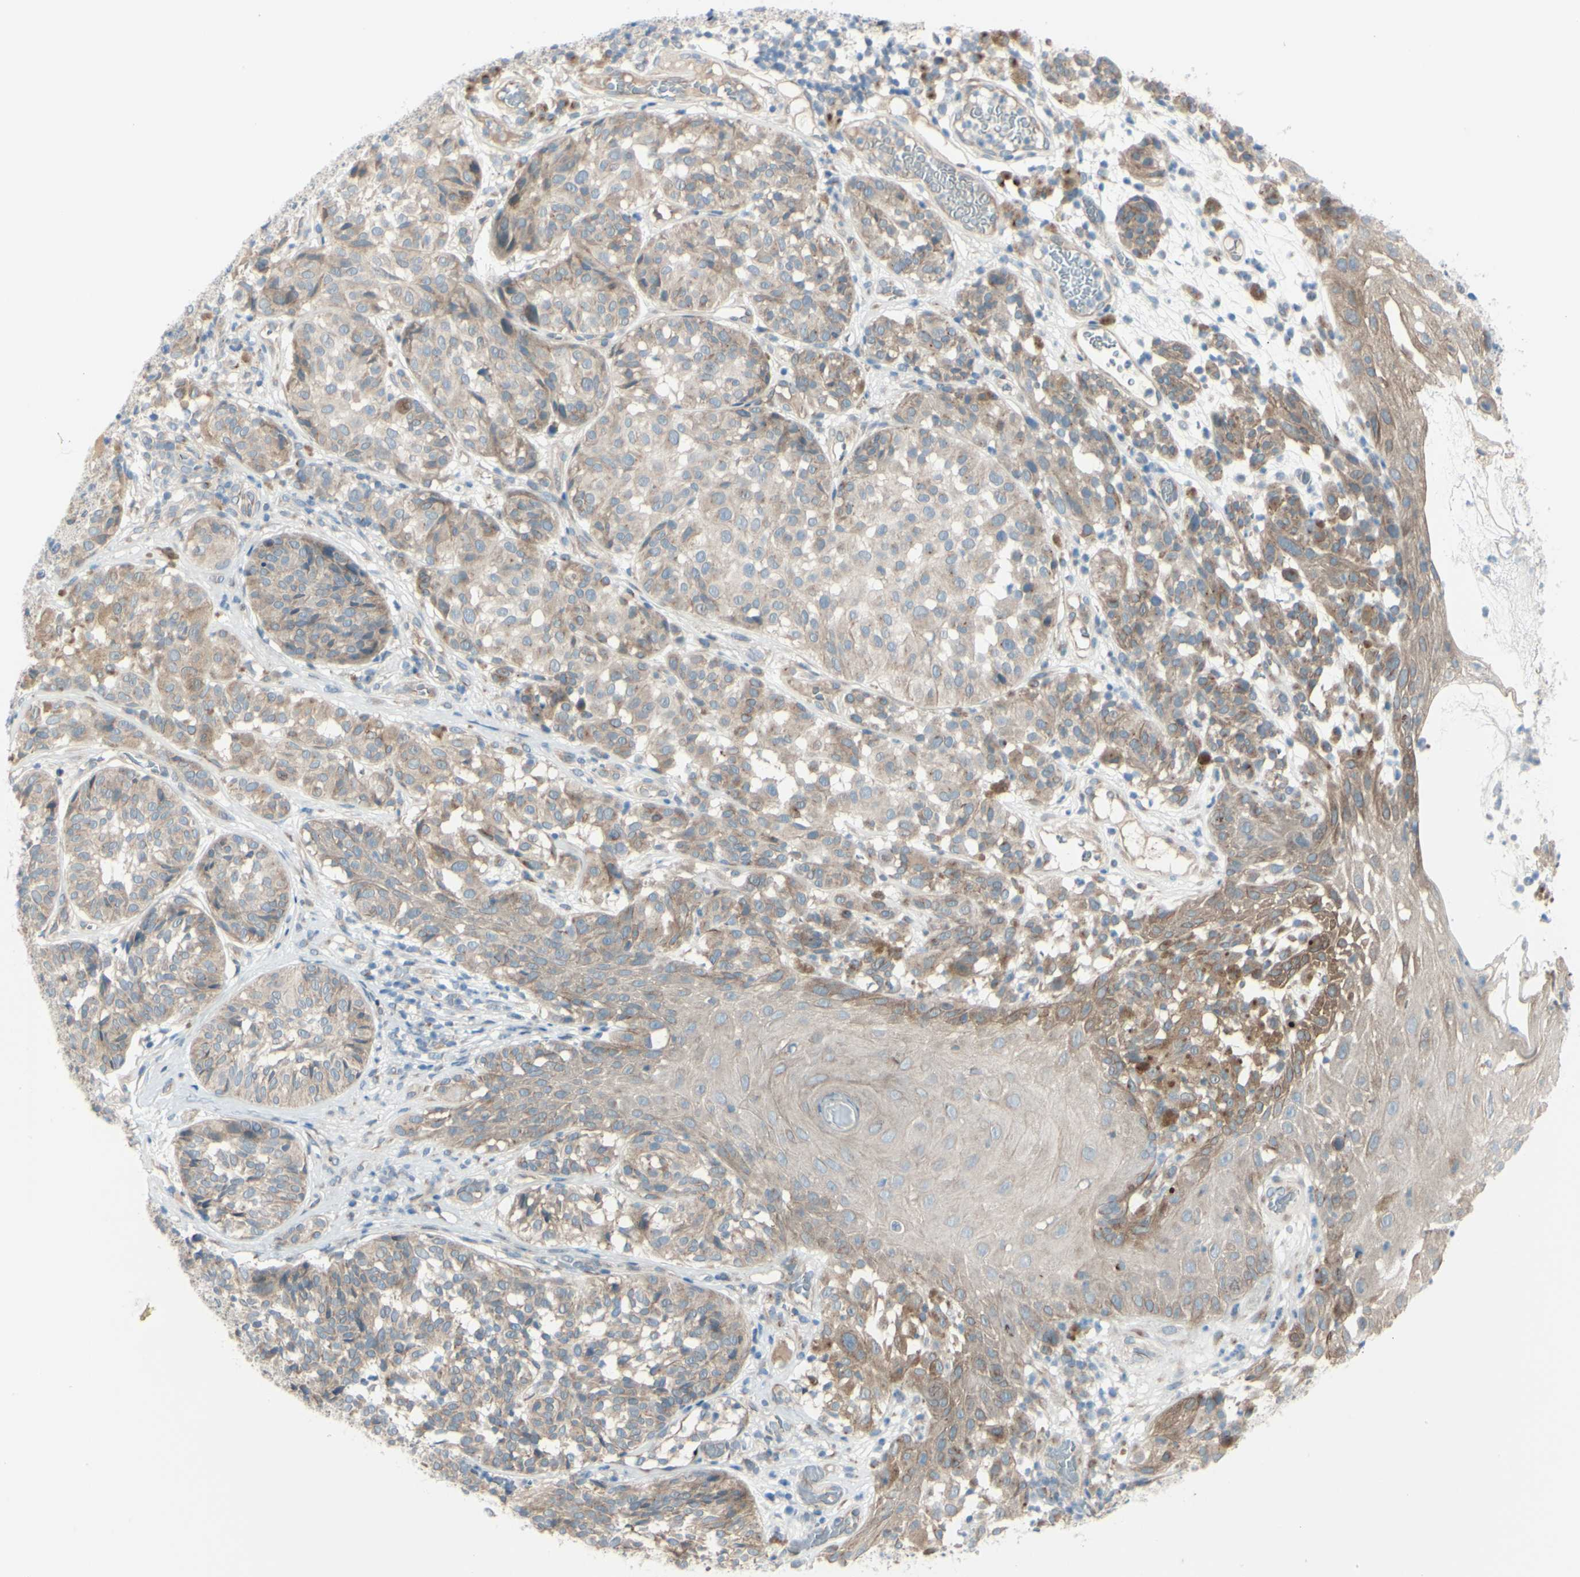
{"staining": {"intensity": "moderate", "quantity": ">75%", "location": "cytoplasmic/membranous"}, "tissue": "melanoma", "cell_type": "Tumor cells", "image_type": "cancer", "snomed": [{"axis": "morphology", "description": "Malignant melanoma, NOS"}, {"axis": "topography", "description": "Skin"}], "caption": "A histopathology image of malignant melanoma stained for a protein demonstrates moderate cytoplasmic/membranous brown staining in tumor cells. Using DAB (brown) and hematoxylin (blue) stains, captured at high magnification using brightfield microscopy.", "gene": "LRRK1", "patient": {"sex": "female", "age": 46}}